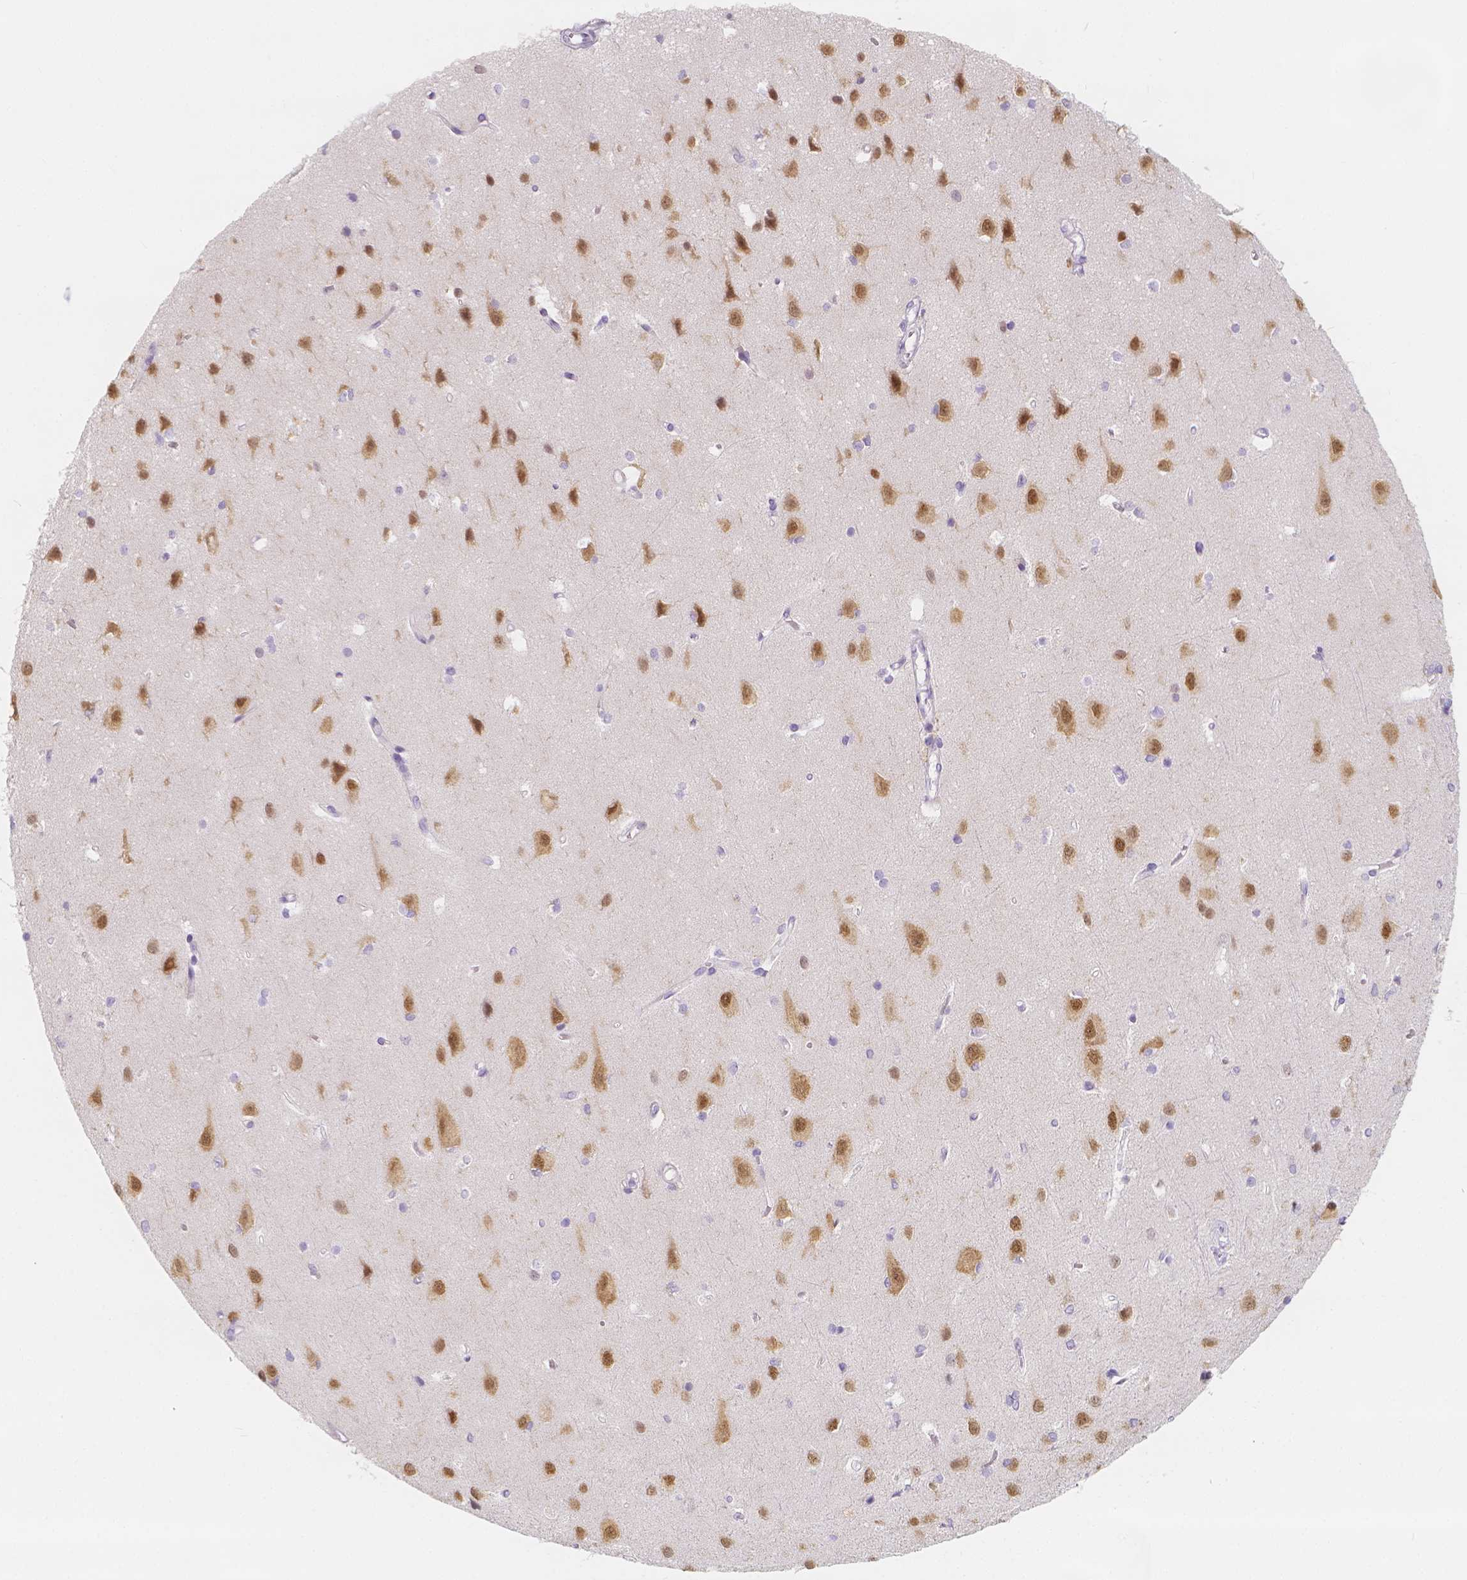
{"staining": {"intensity": "negative", "quantity": "none", "location": "none"}, "tissue": "cerebral cortex", "cell_type": "Endothelial cells", "image_type": "normal", "snomed": [{"axis": "morphology", "description": "Normal tissue, NOS"}, {"axis": "topography", "description": "Cerebral cortex"}], "caption": "This is an immunohistochemistry (IHC) image of unremarkable cerebral cortex. There is no expression in endothelial cells.", "gene": "RBFOX1", "patient": {"sex": "male", "age": 37}}